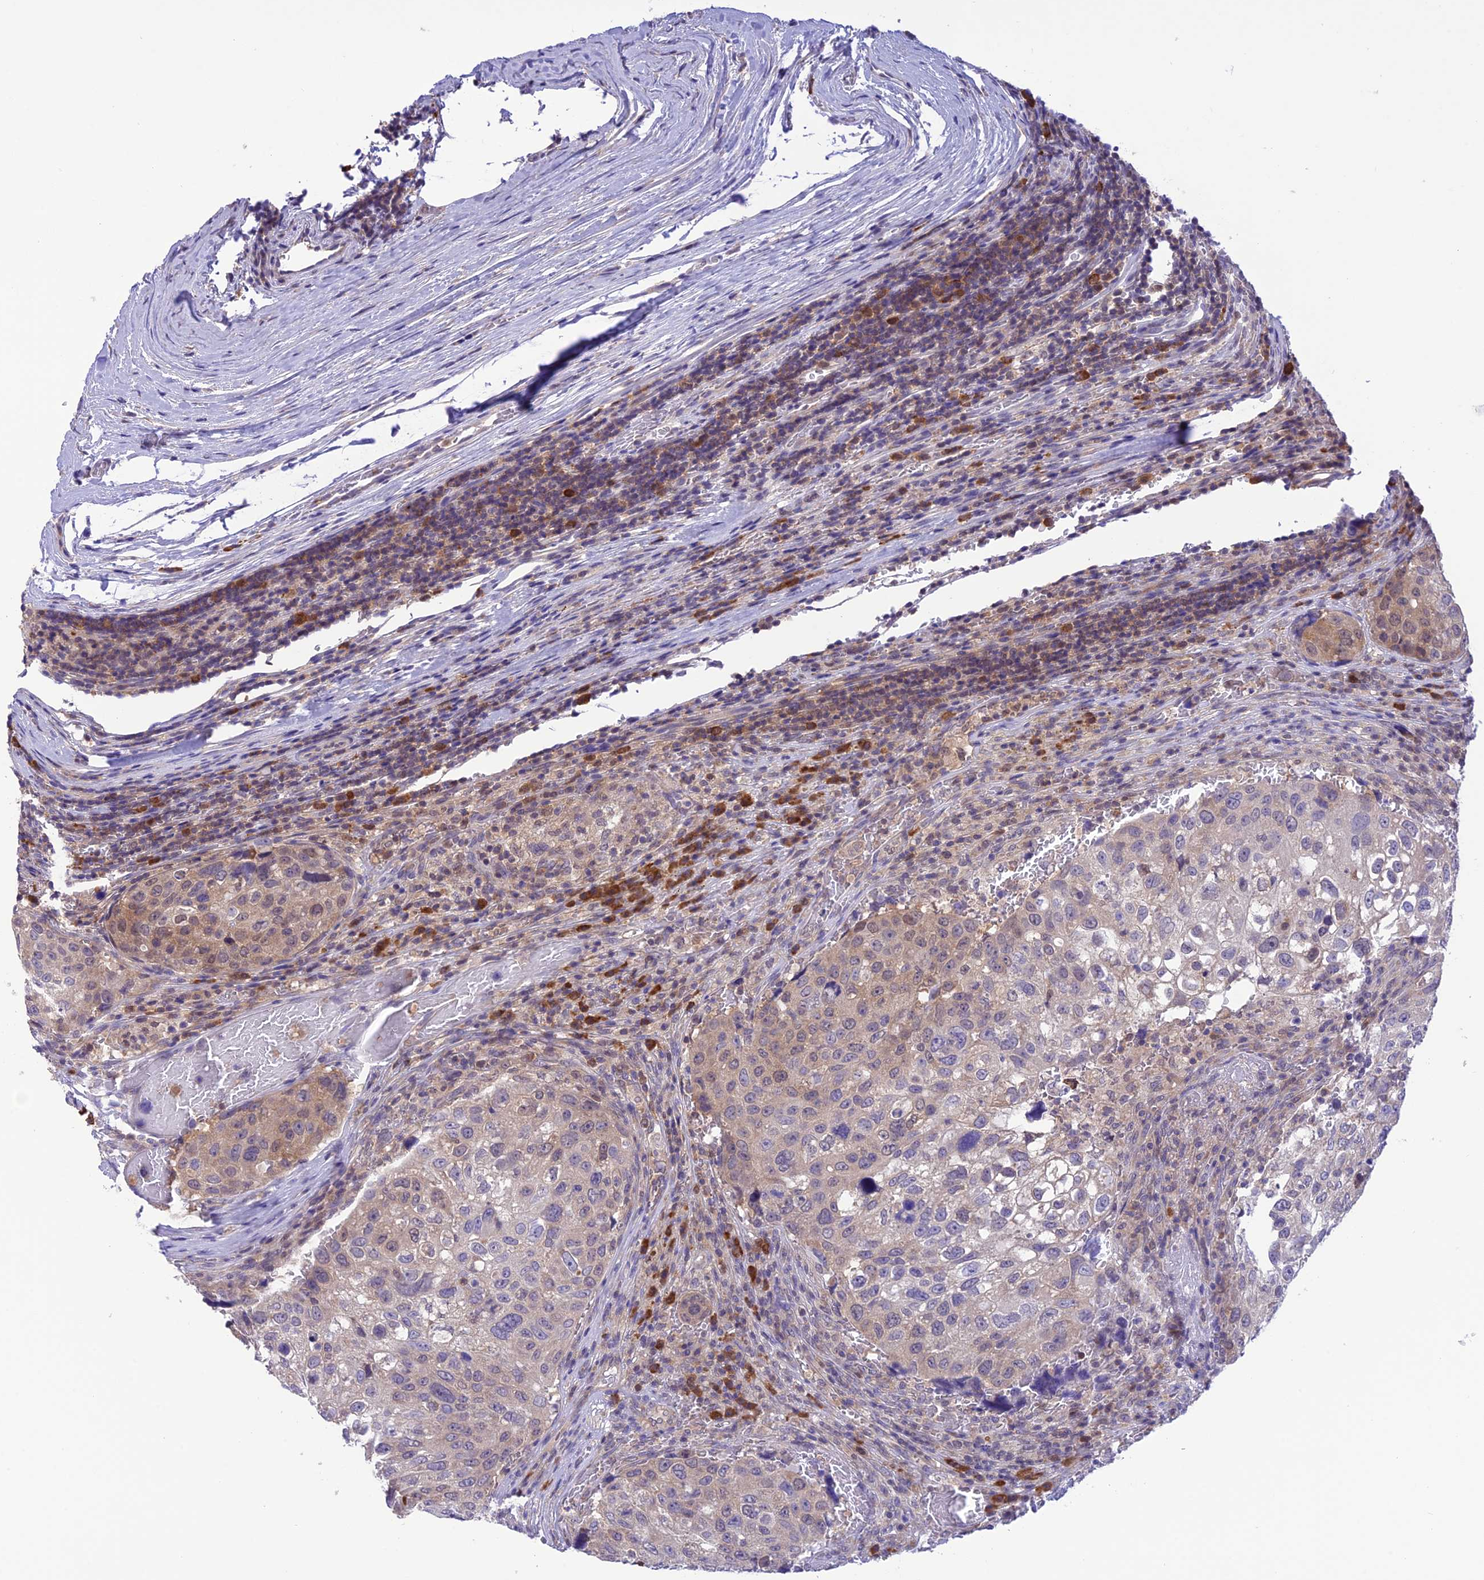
{"staining": {"intensity": "weak", "quantity": "<25%", "location": "cytoplasmic/membranous"}, "tissue": "urothelial cancer", "cell_type": "Tumor cells", "image_type": "cancer", "snomed": [{"axis": "morphology", "description": "Urothelial carcinoma, High grade"}, {"axis": "topography", "description": "Lymph node"}, {"axis": "topography", "description": "Urinary bladder"}], "caption": "Immunohistochemistry (IHC) of human urothelial carcinoma (high-grade) displays no positivity in tumor cells.", "gene": "RNF126", "patient": {"sex": "male", "age": 51}}